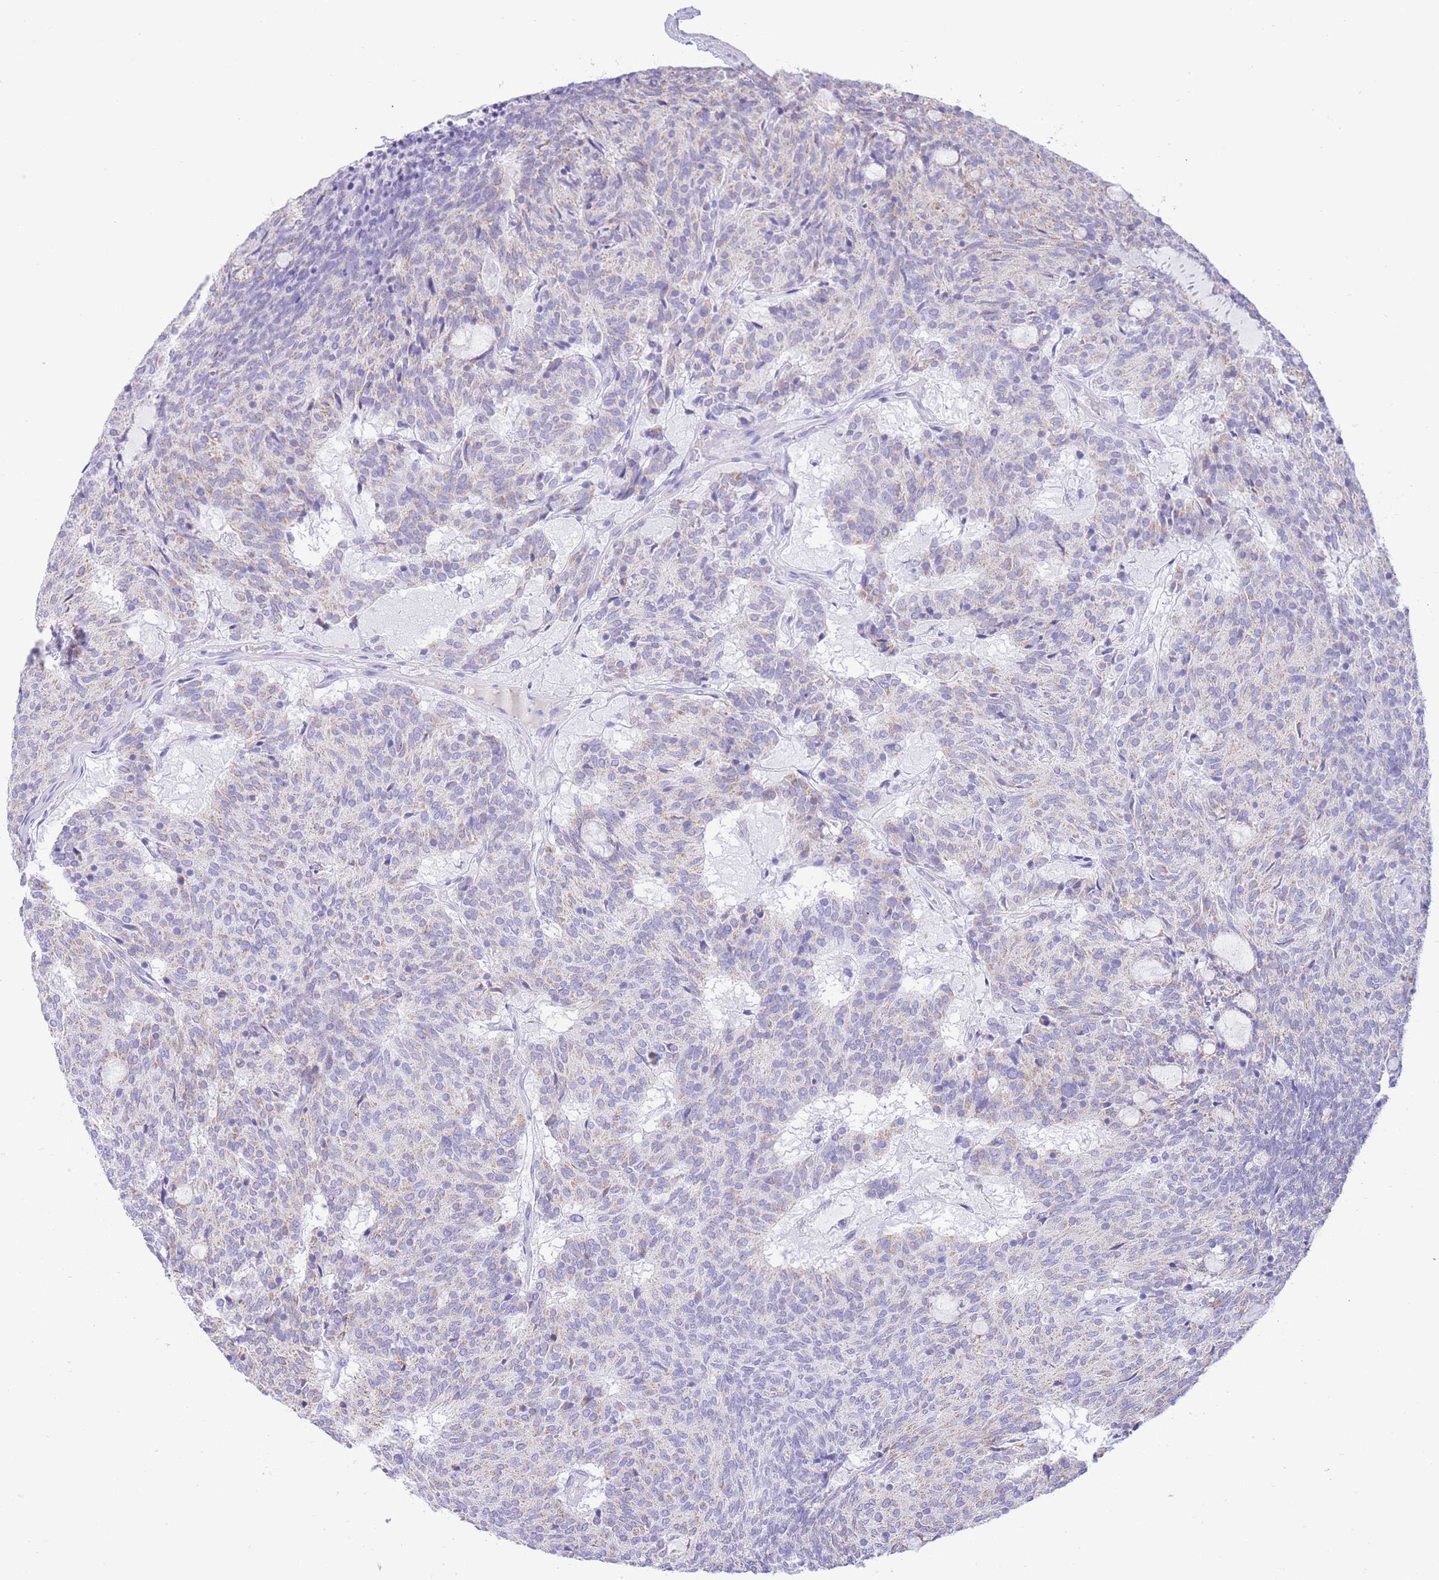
{"staining": {"intensity": "weak", "quantity": "<25%", "location": "cytoplasmic/membranous"}, "tissue": "carcinoid", "cell_type": "Tumor cells", "image_type": "cancer", "snomed": [{"axis": "morphology", "description": "Carcinoid, malignant, NOS"}, {"axis": "topography", "description": "Pancreas"}], "caption": "High power microscopy micrograph of an IHC photomicrograph of carcinoid, revealing no significant staining in tumor cells.", "gene": "ACSM4", "patient": {"sex": "female", "age": 54}}